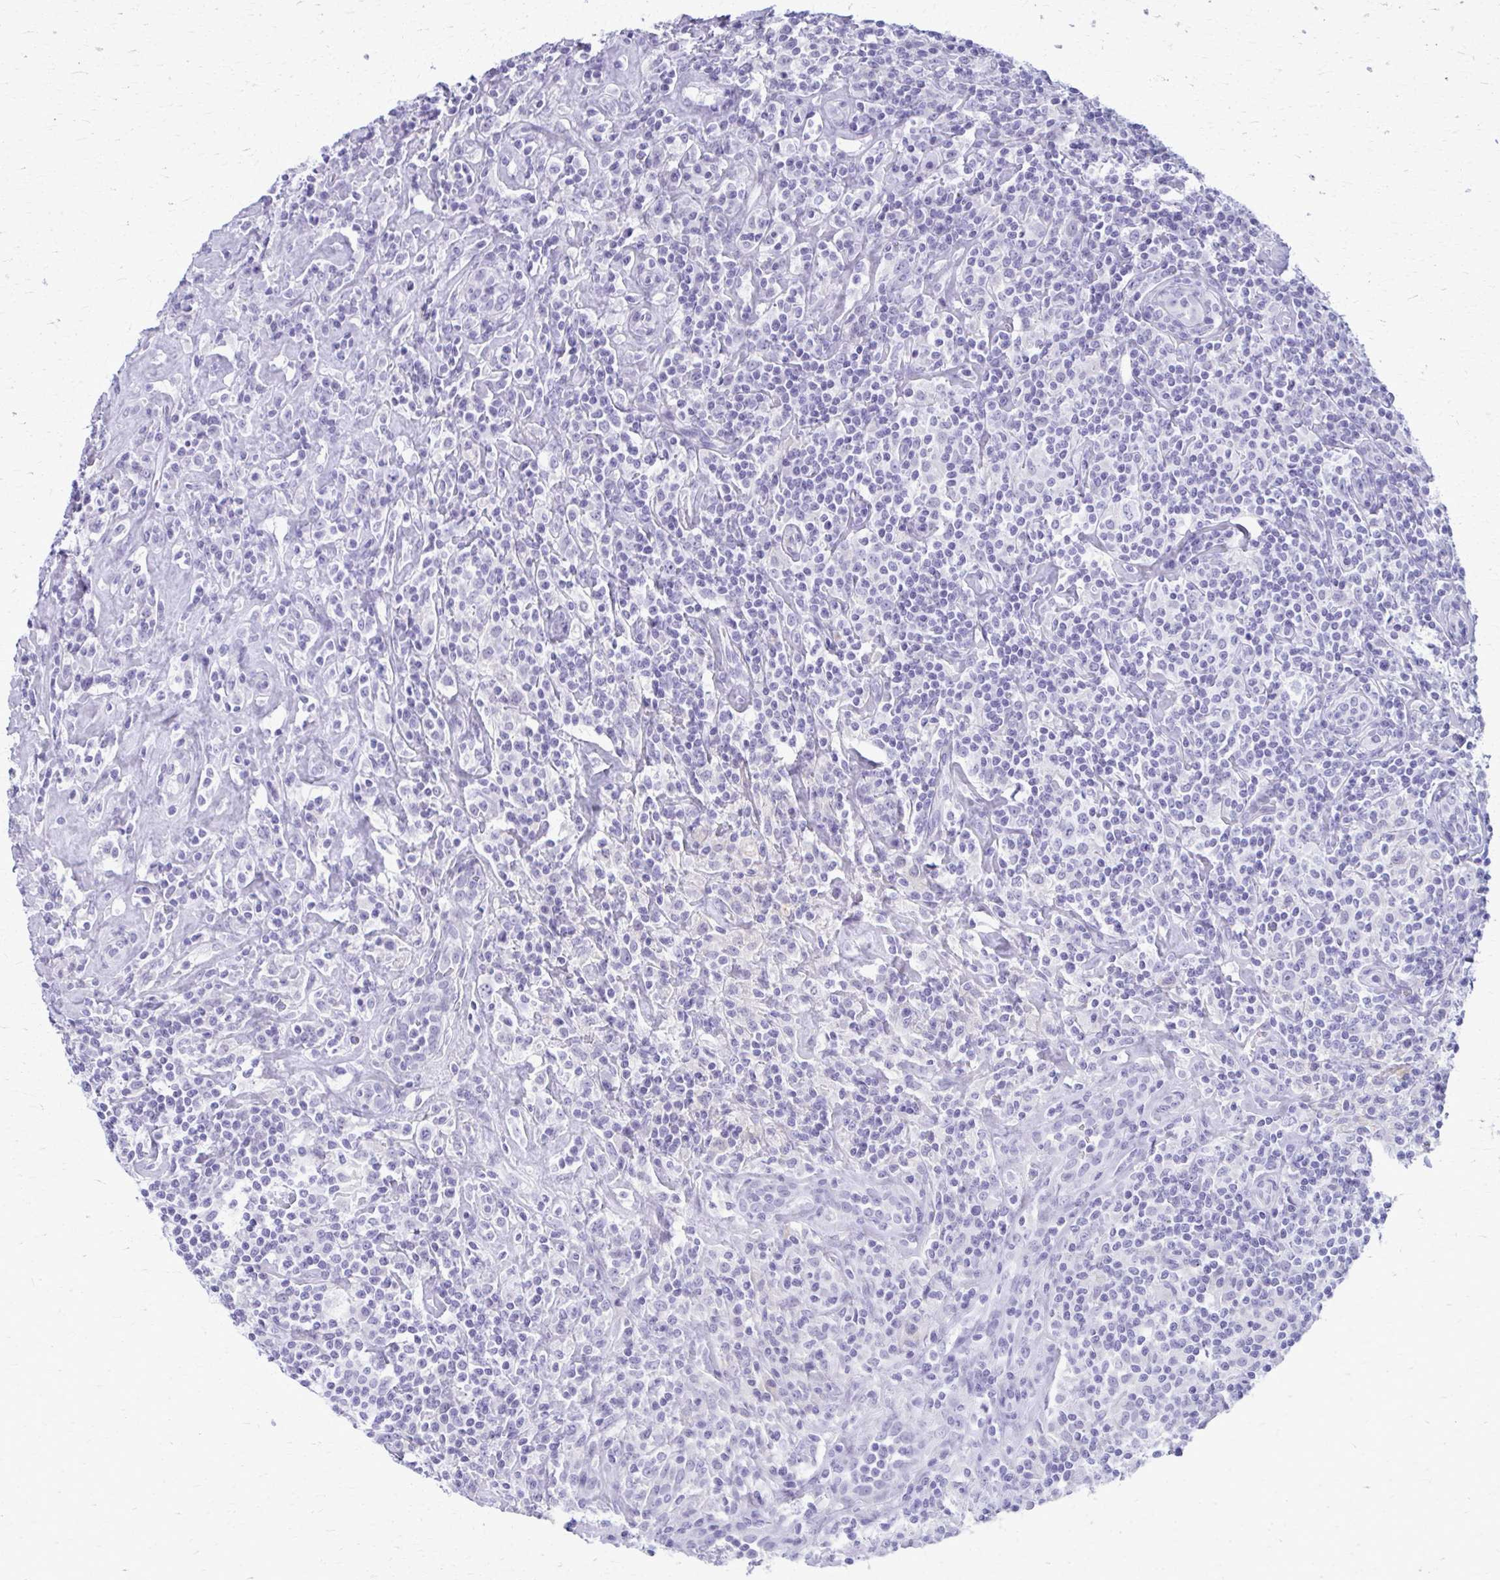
{"staining": {"intensity": "negative", "quantity": "none", "location": "none"}, "tissue": "lymphoma", "cell_type": "Tumor cells", "image_type": "cancer", "snomed": [{"axis": "morphology", "description": "Hodgkin's disease, NOS"}, {"axis": "morphology", "description": "Hodgkin's lymphoma, nodular sclerosis"}, {"axis": "topography", "description": "Lymph node"}], "caption": "Human lymphoma stained for a protein using immunohistochemistry (IHC) demonstrates no expression in tumor cells.", "gene": "ACSM2B", "patient": {"sex": "female", "age": 10}}